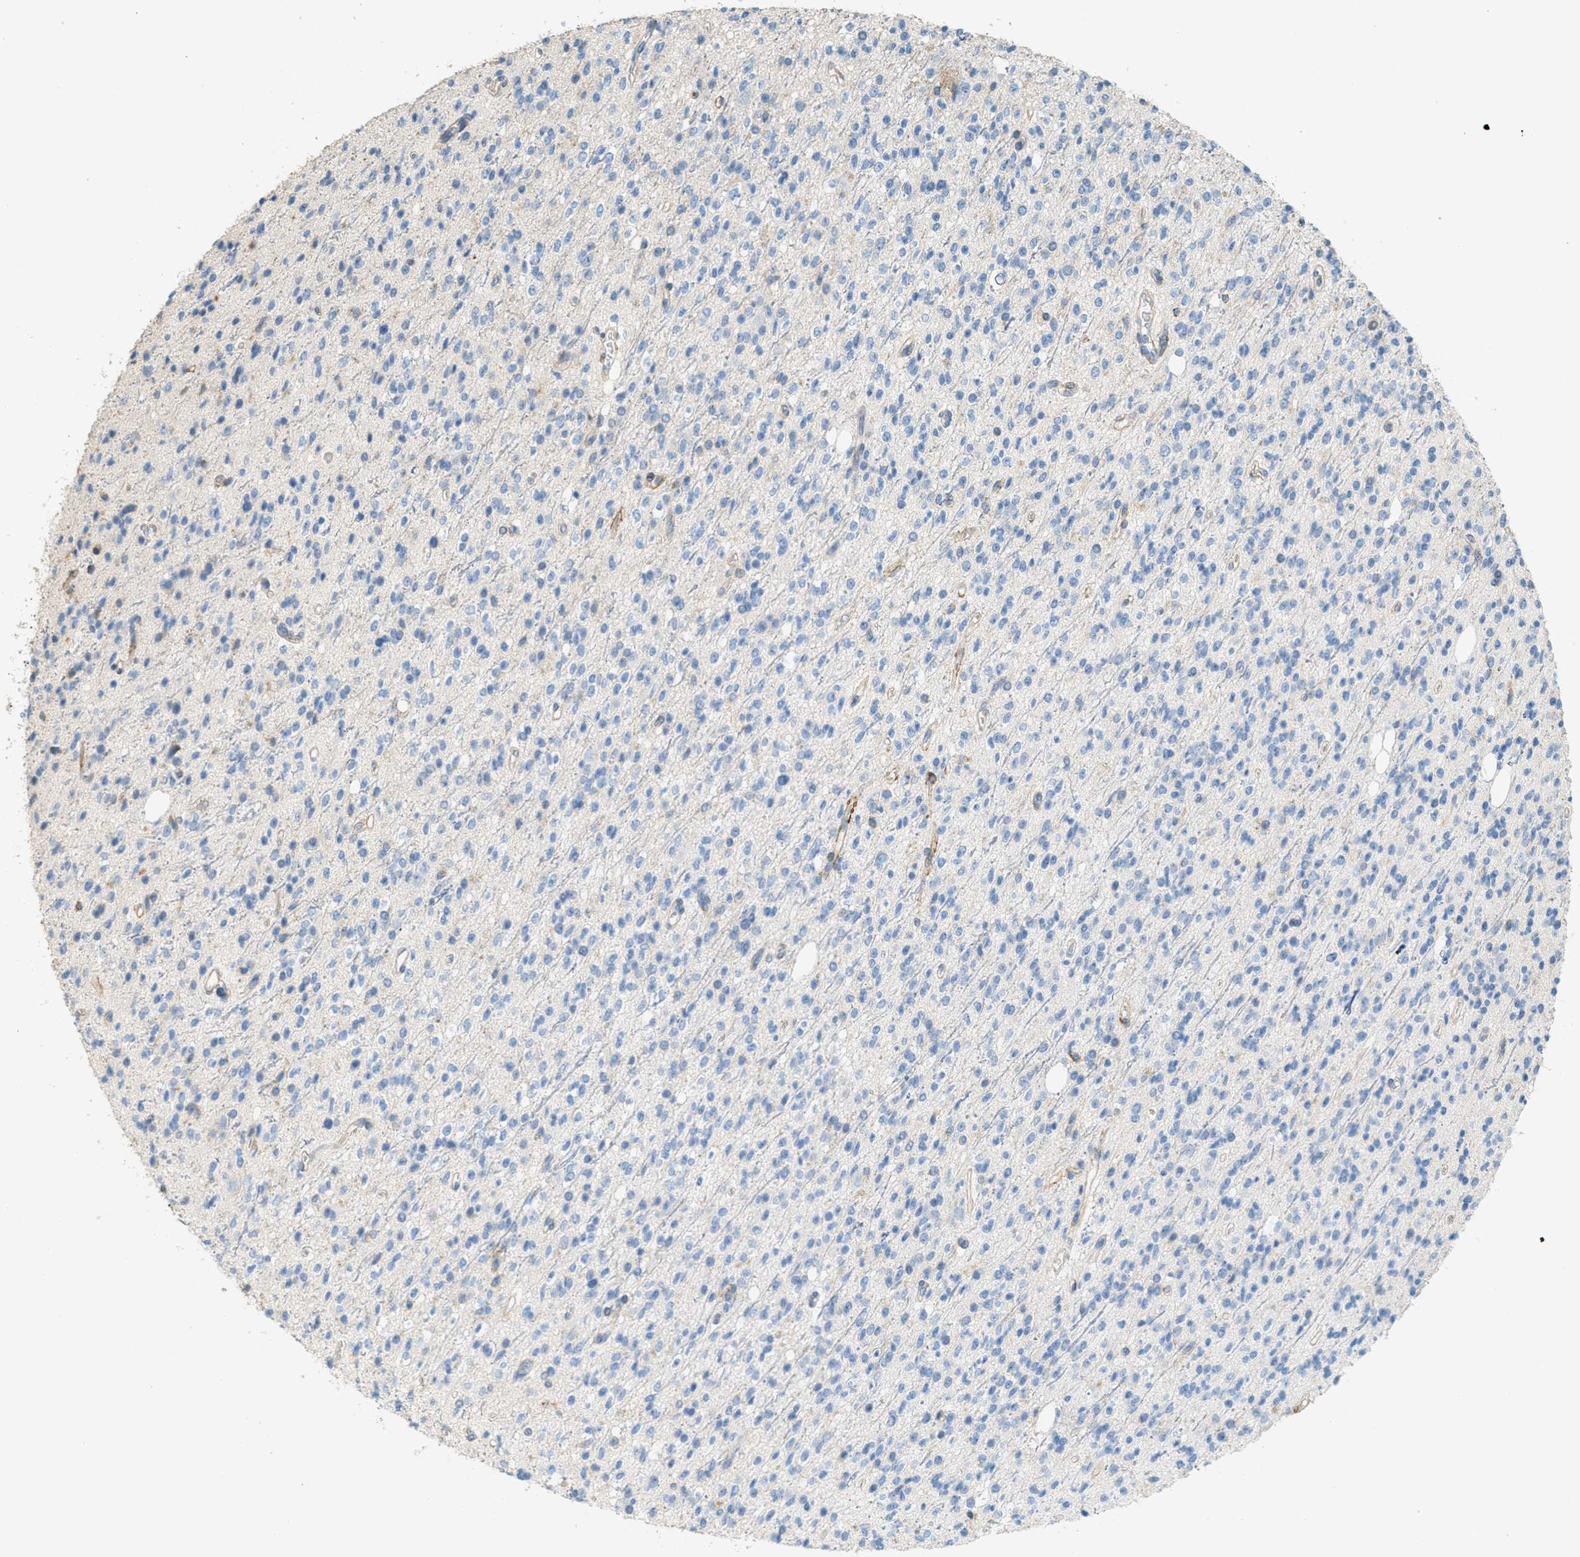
{"staining": {"intensity": "negative", "quantity": "none", "location": "none"}, "tissue": "glioma", "cell_type": "Tumor cells", "image_type": "cancer", "snomed": [{"axis": "morphology", "description": "Glioma, malignant, High grade"}, {"axis": "topography", "description": "Brain"}], "caption": "Immunohistochemistry (IHC) histopathology image of neoplastic tissue: glioma stained with DAB displays no significant protein positivity in tumor cells. (DAB immunohistochemistry, high magnification).", "gene": "ADCY5", "patient": {"sex": "male", "age": 34}}